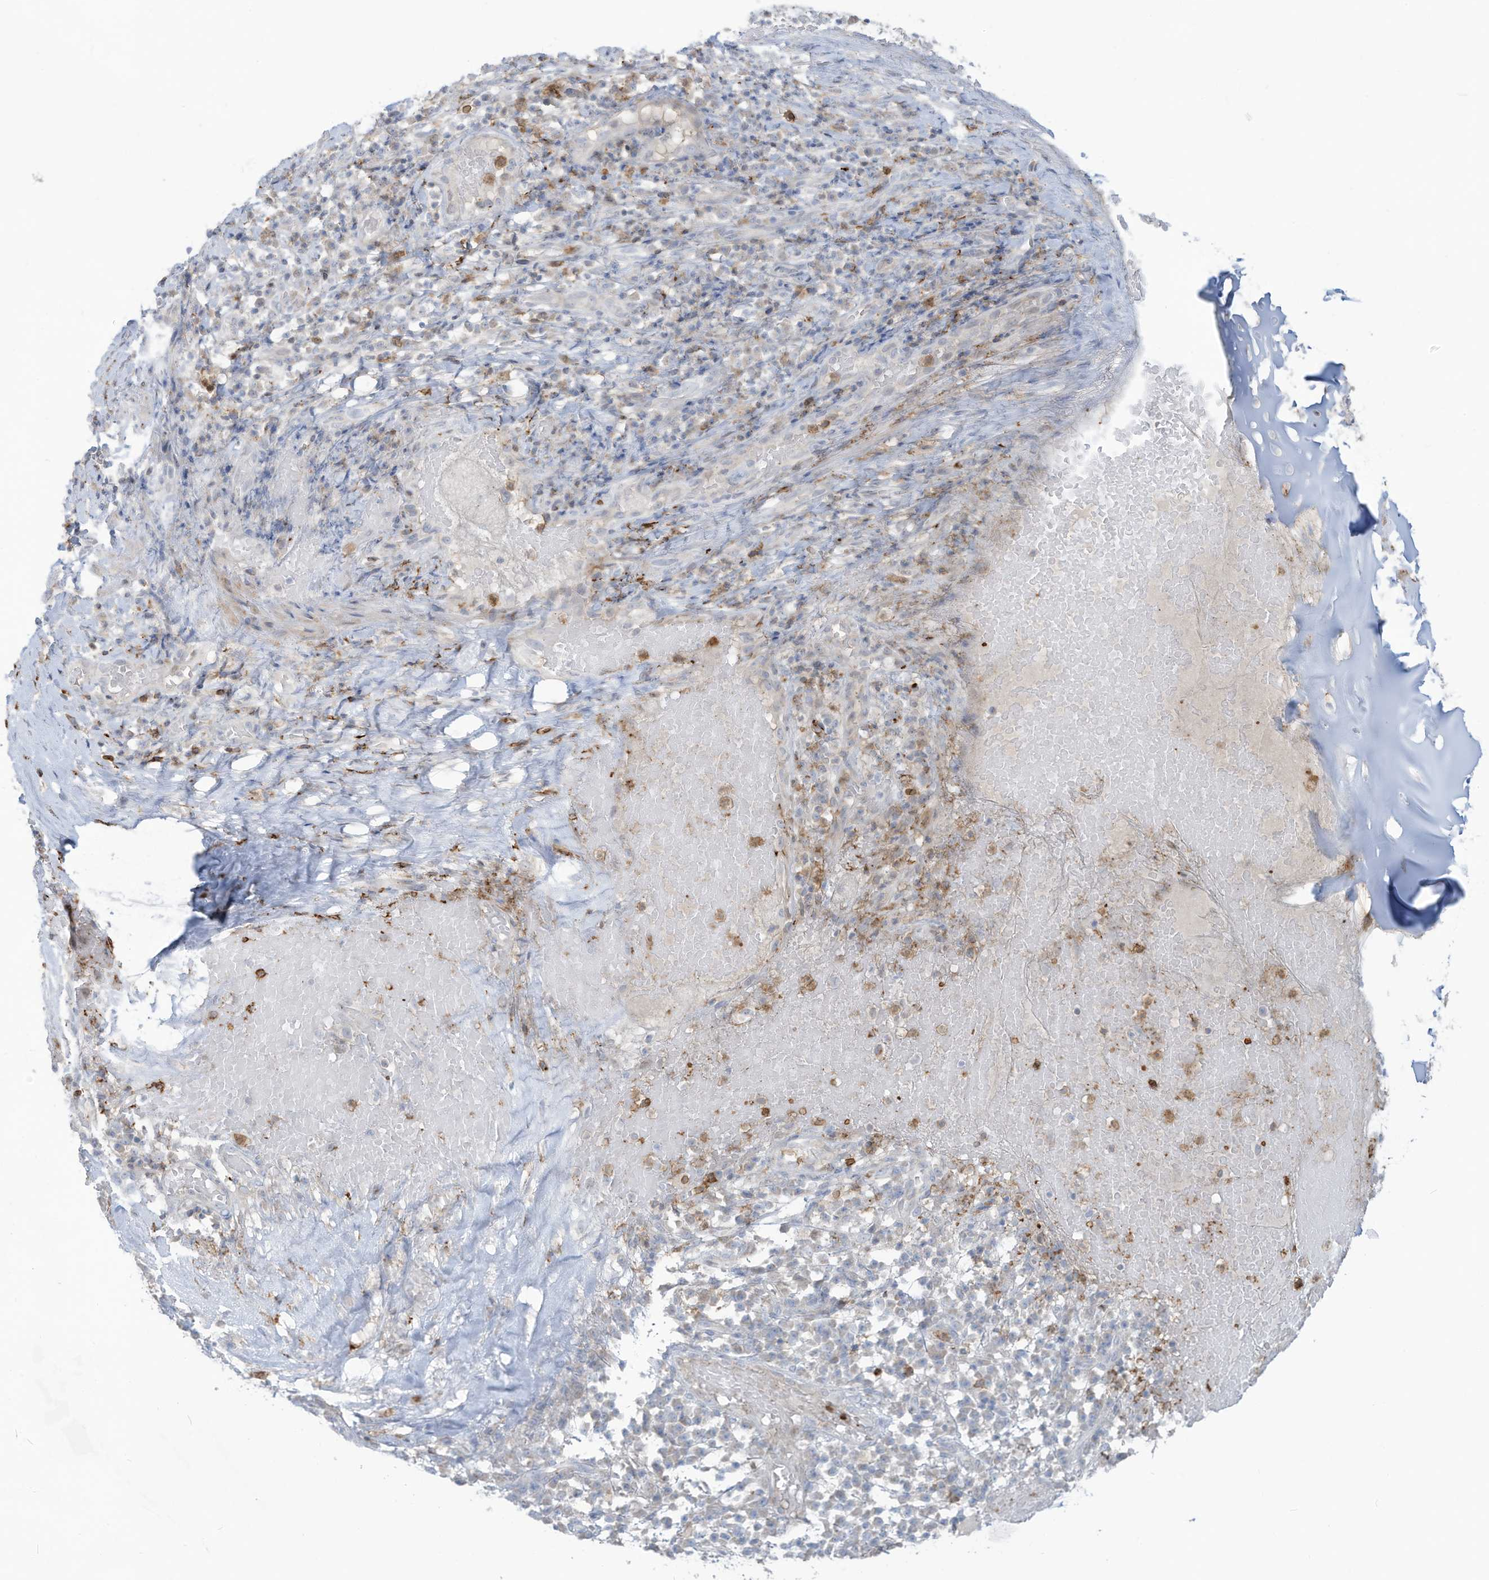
{"staining": {"intensity": "negative", "quantity": "none", "location": "none"}, "tissue": "adipose tissue", "cell_type": "Adipocytes", "image_type": "normal", "snomed": [{"axis": "morphology", "description": "Normal tissue, NOS"}, {"axis": "morphology", "description": "Basal cell carcinoma"}, {"axis": "topography", "description": "Cartilage tissue"}, {"axis": "topography", "description": "Nasopharynx"}, {"axis": "topography", "description": "Oral tissue"}], "caption": "The image exhibits no significant expression in adipocytes of adipose tissue. The staining was performed using DAB (3,3'-diaminobenzidine) to visualize the protein expression in brown, while the nuclei were stained in blue with hematoxylin (Magnification: 20x).", "gene": "NOTO", "patient": {"sex": "female", "age": 77}}